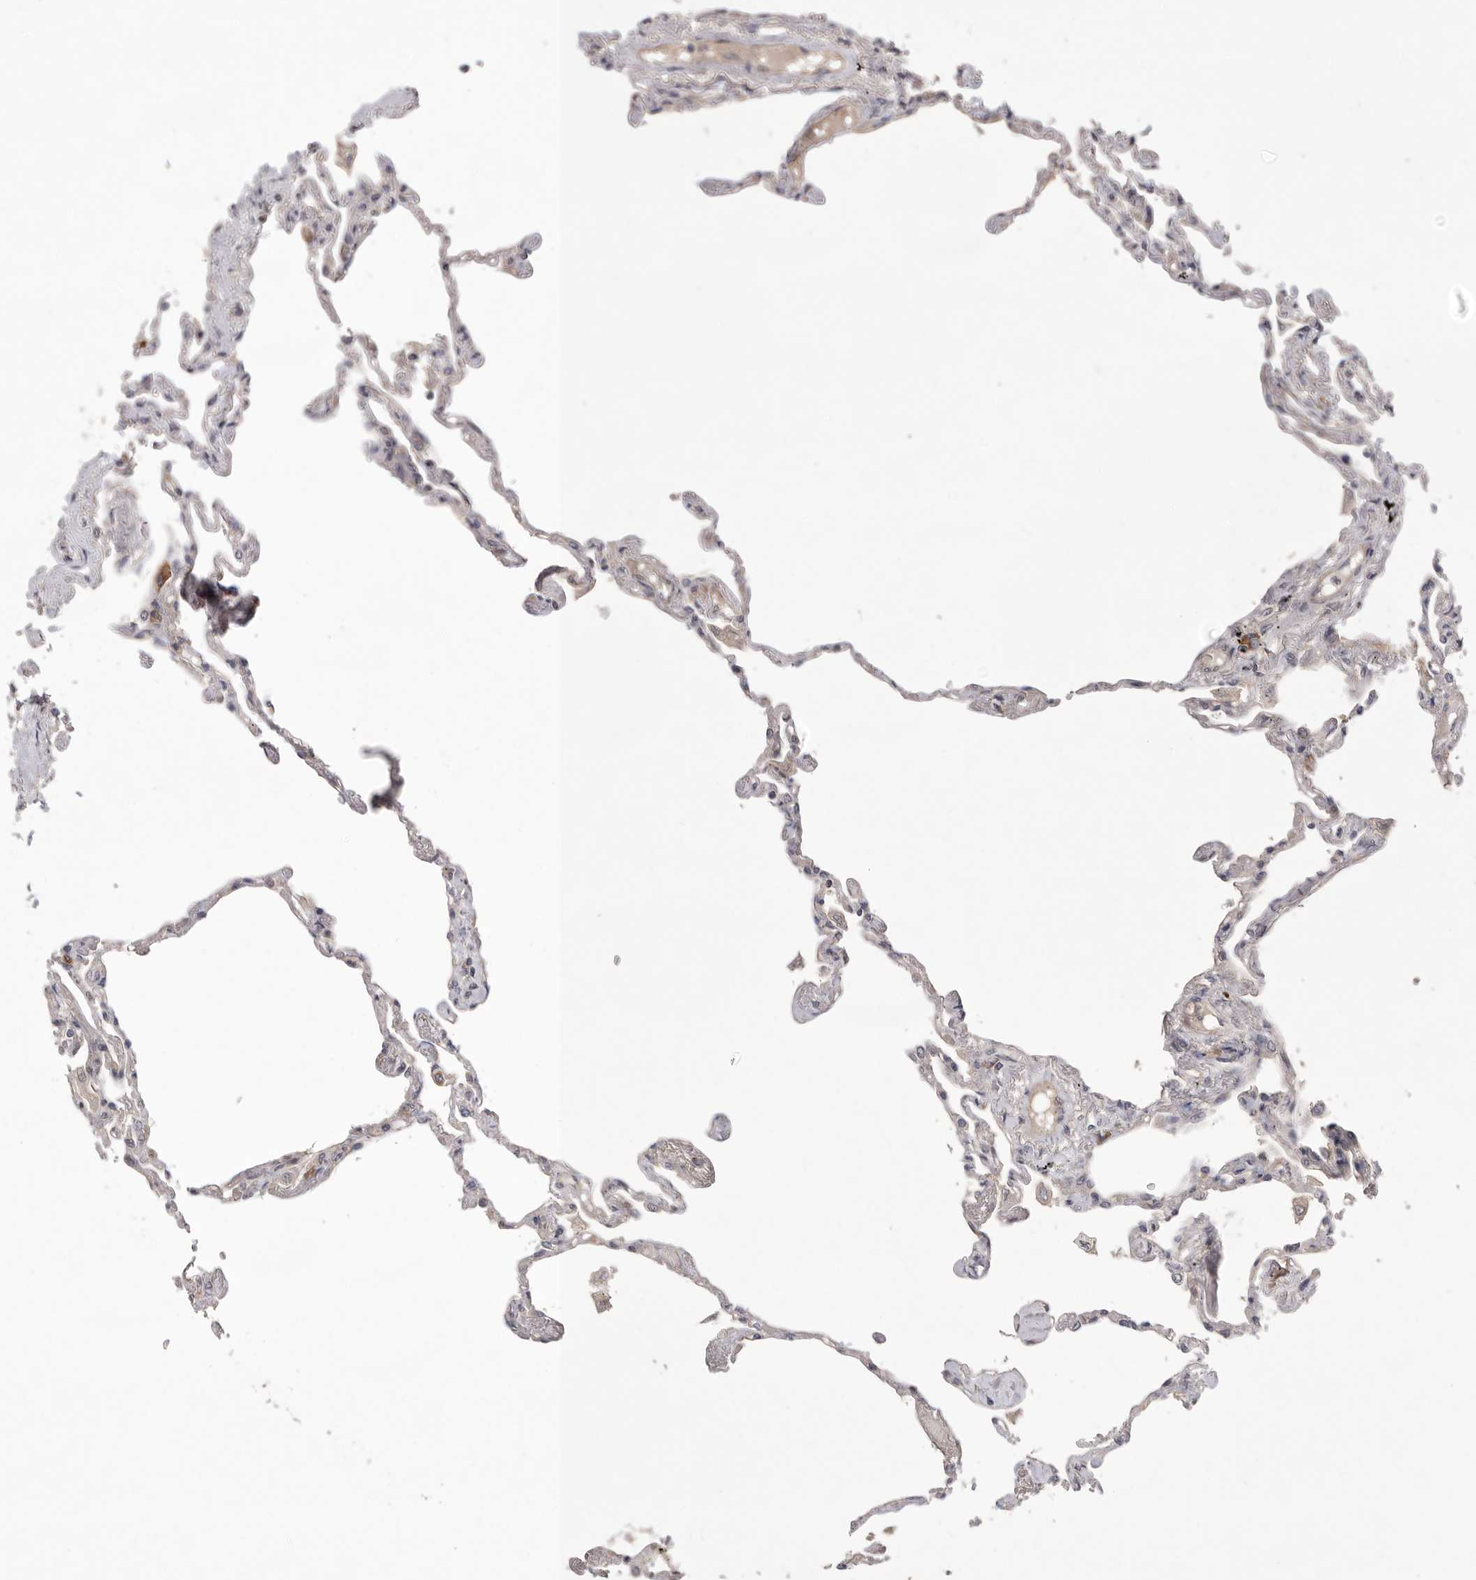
{"staining": {"intensity": "negative", "quantity": "none", "location": "none"}, "tissue": "lung", "cell_type": "Alveolar cells", "image_type": "normal", "snomed": [{"axis": "morphology", "description": "Normal tissue, NOS"}, {"axis": "topography", "description": "Lung"}], "caption": "DAB immunohistochemical staining of normal lung displays no significant expression in alveolar cells.", "gene": "NRCAM", "patient": {"sex": "female", "age": 67}}